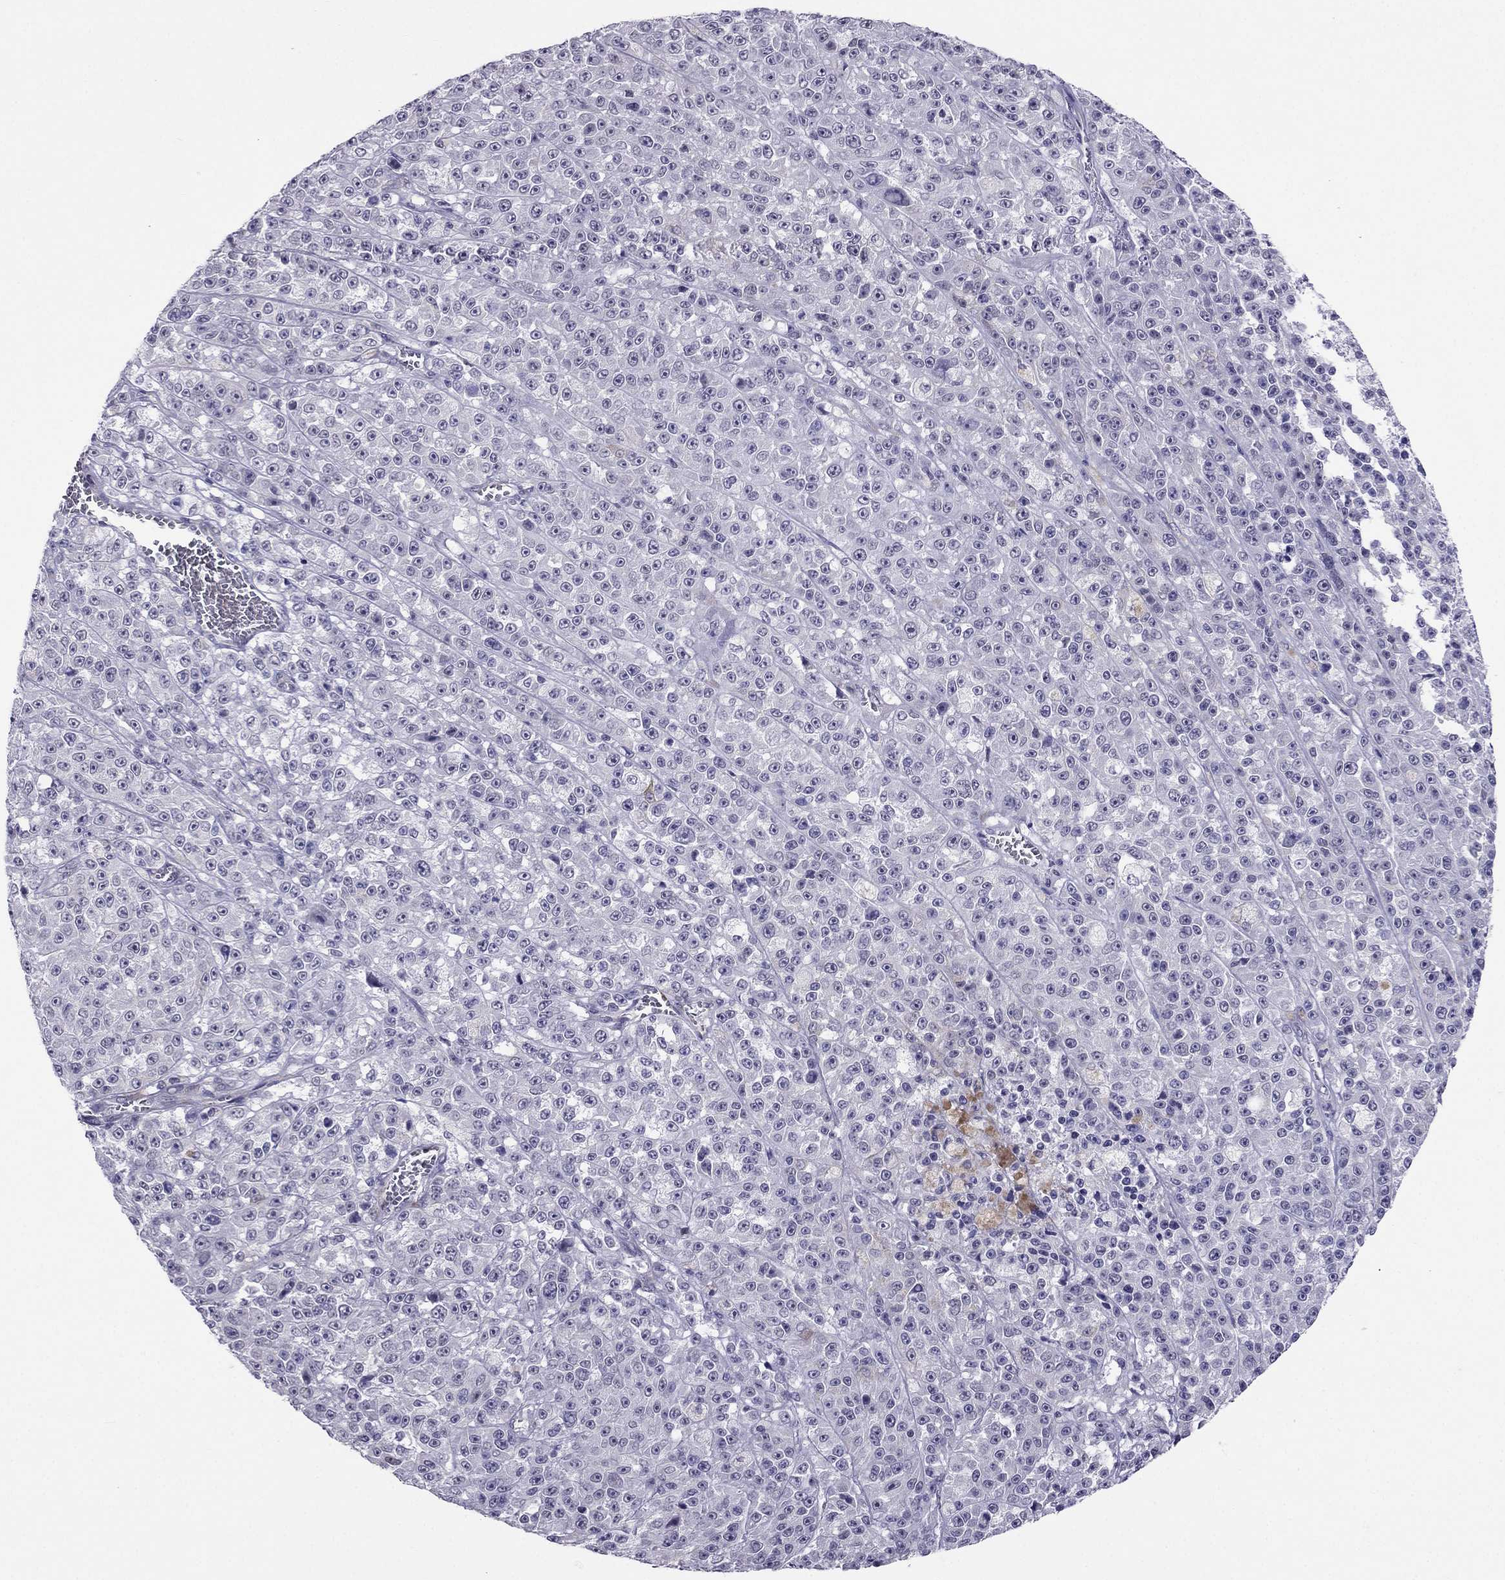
{"staining": {"intensity": "negative", "quantity": "none", "location": "none"}, "tissue": "melanoma", "cell_type": "Tumor cells", "image_type": "cancer", "snomed": [{"axis": "morphology", "description": "Malignant melanoma, NOS"}, {"axis": "topography", "description": "Skin"}], "caption": "DAB immunohistochemical staining of human melanoma shows no significant staining in tumor cells.", "gene": "CROCC2", "patient": {"sex": "female", "age": 58}}